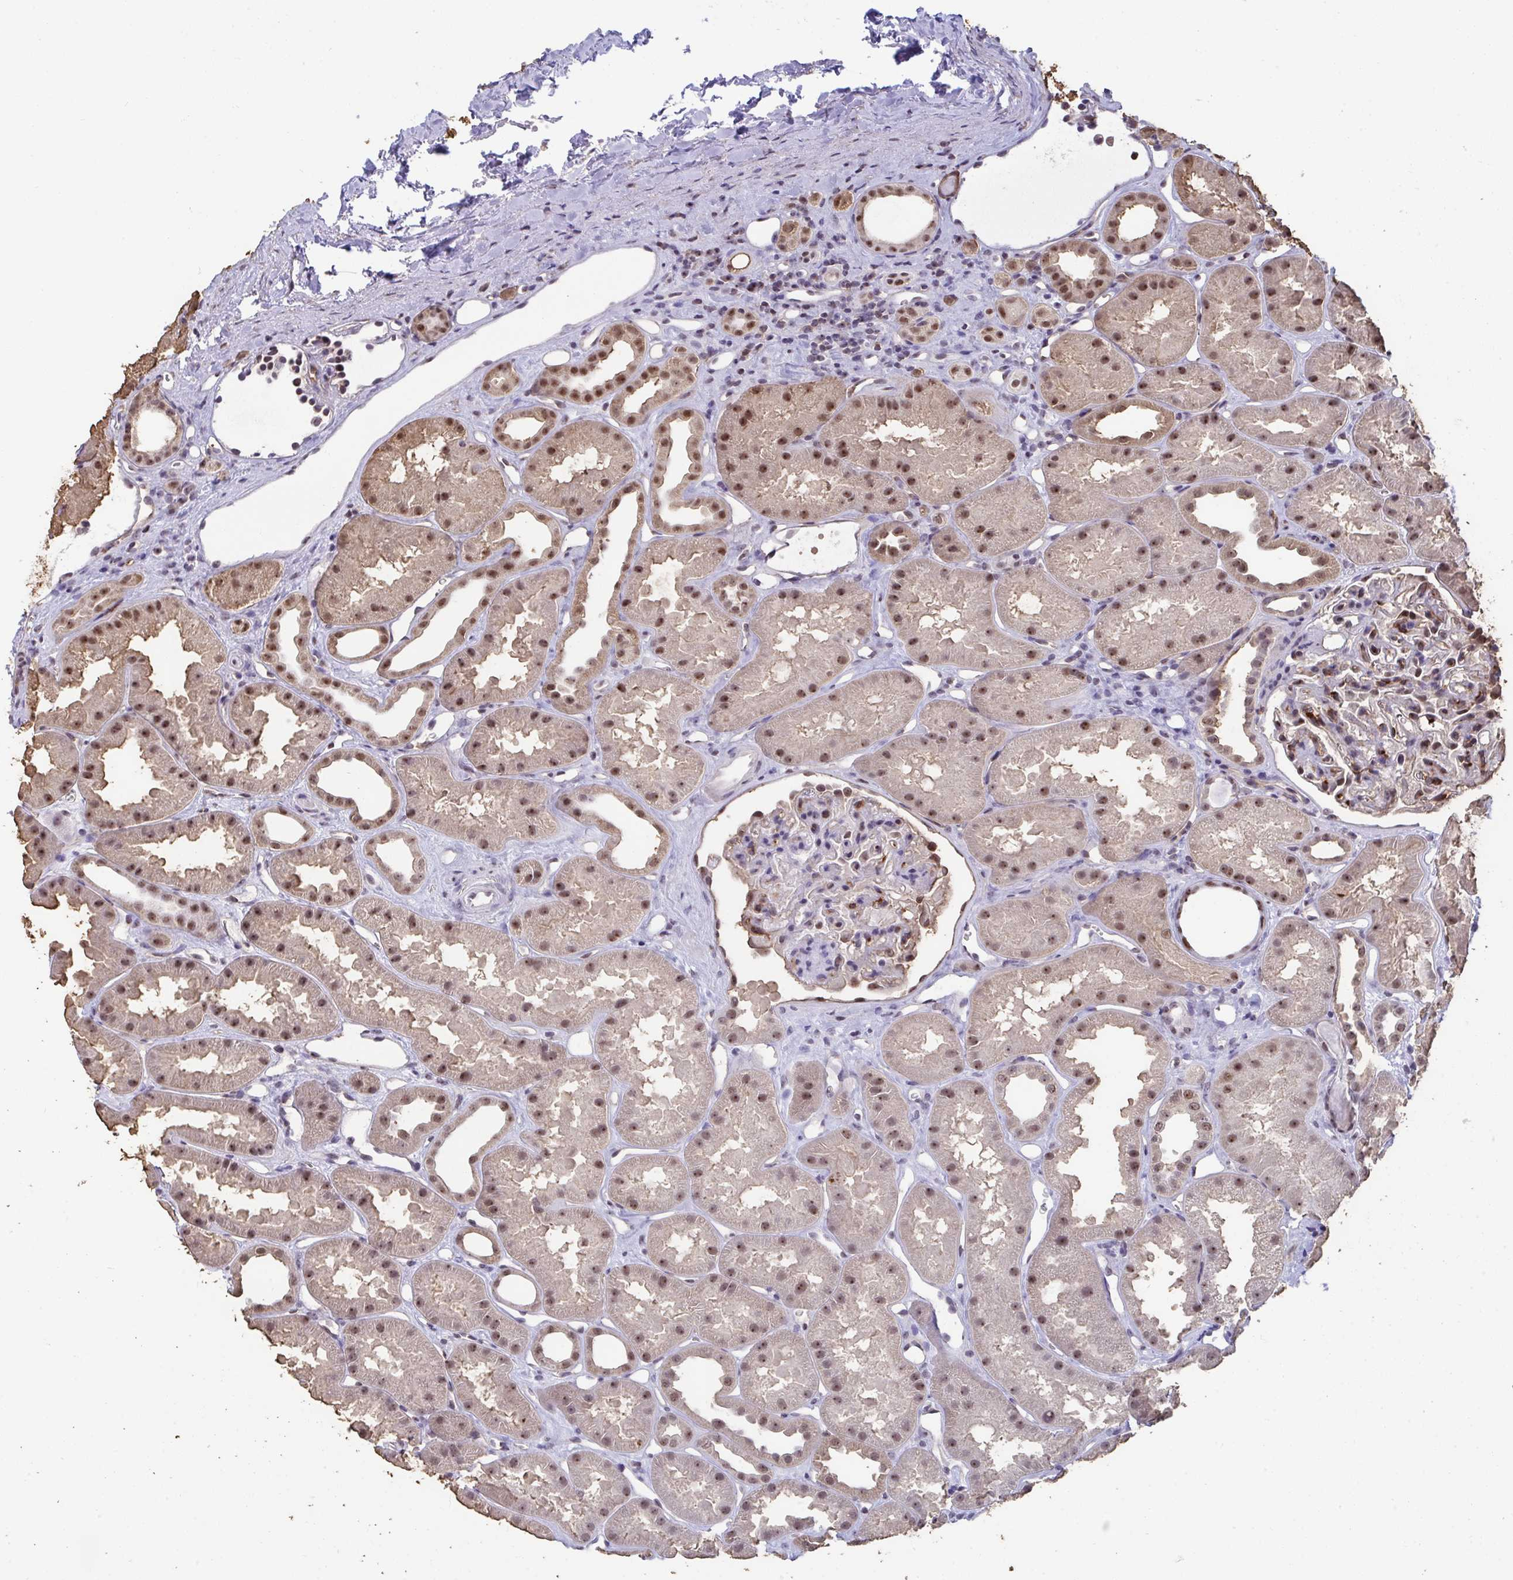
{"staining": {"intensity": "moderate", "quantity": "<25%", "location": "cytoplasmic/membranous,nuclear"}, "tissue": "kidney", "cell_type": "Cells in glomeruli", "image_type": "normal", "snomed": [{"axis": "morphology", "description": "Normal tissue, NOS"}, {"axis": "topography", "description": "Kidney"}], "caption": "Protein analysis of benign kidney exhibits moderate cytoplasmic/membranous,nuclear expression in about <25% of cells in glomeruli.", "gene": "SENP3", "patient": {"sex": "male", "age": 61}}